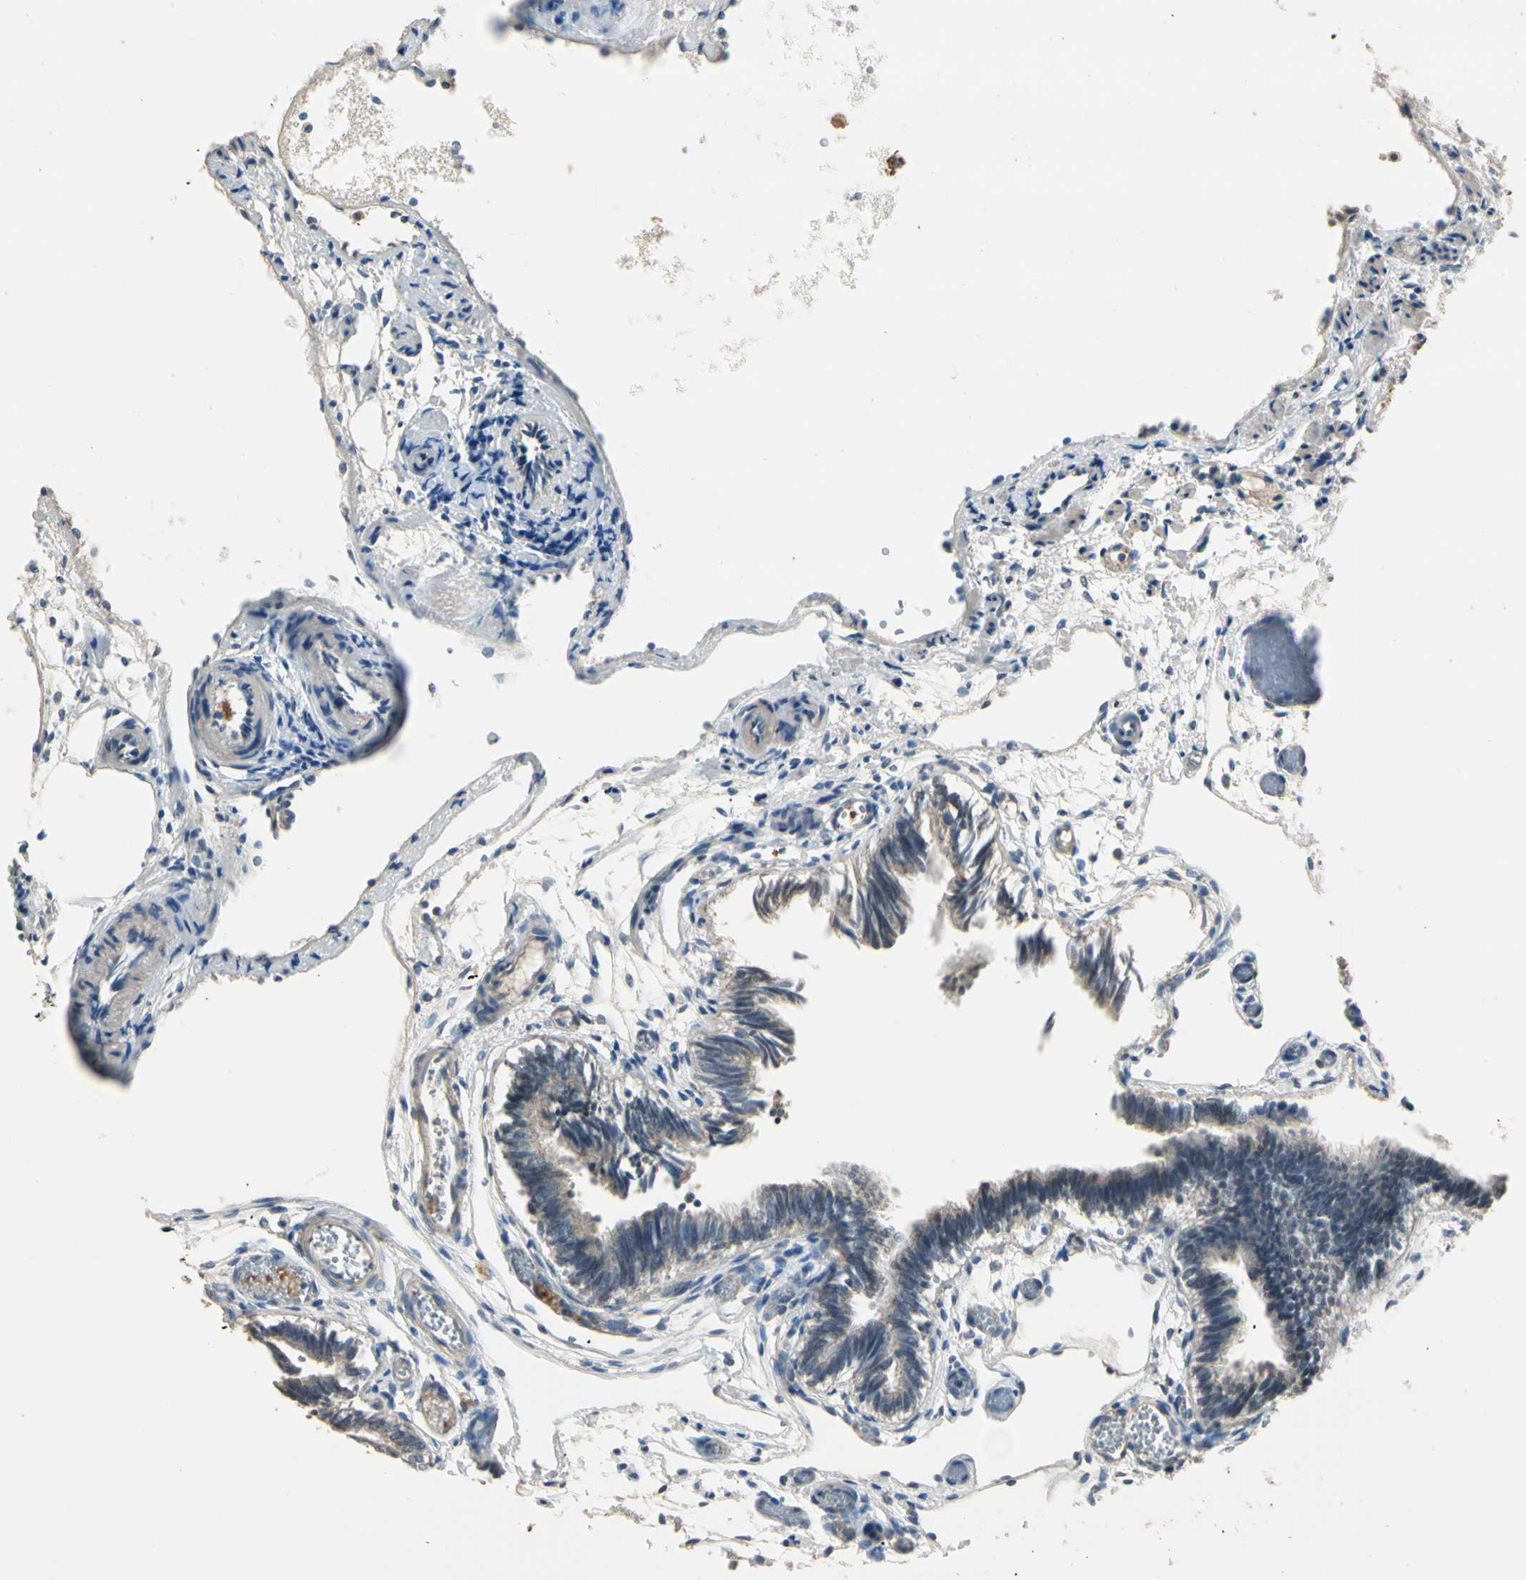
{"staining": {"intensity": "moderate", "quantity": ">75%", "location": "cytoplasmic/membranous"}, "tissue": "fallopian tube", "cell_type": "Glandular cells", "image_type": "normal", "snomed": [{"axis": "morphology", "description": "Normal tissue, NOS"}, {"axis": "topography", "description": "Fallopian tube"}], "caption": "Immunohistochemistry histopathology image of normal fallopian tube: human fallopian tube stained using immunohistochemistry (IHC) reveals medium levels of moderate protein expression localized specifically in the cytoplasmic/membranous of glandular cells, appearing as a cytoplasmic/membranous brown color.", "gene": "TASOR", "patient": {"sex": "female", "age": 29}}